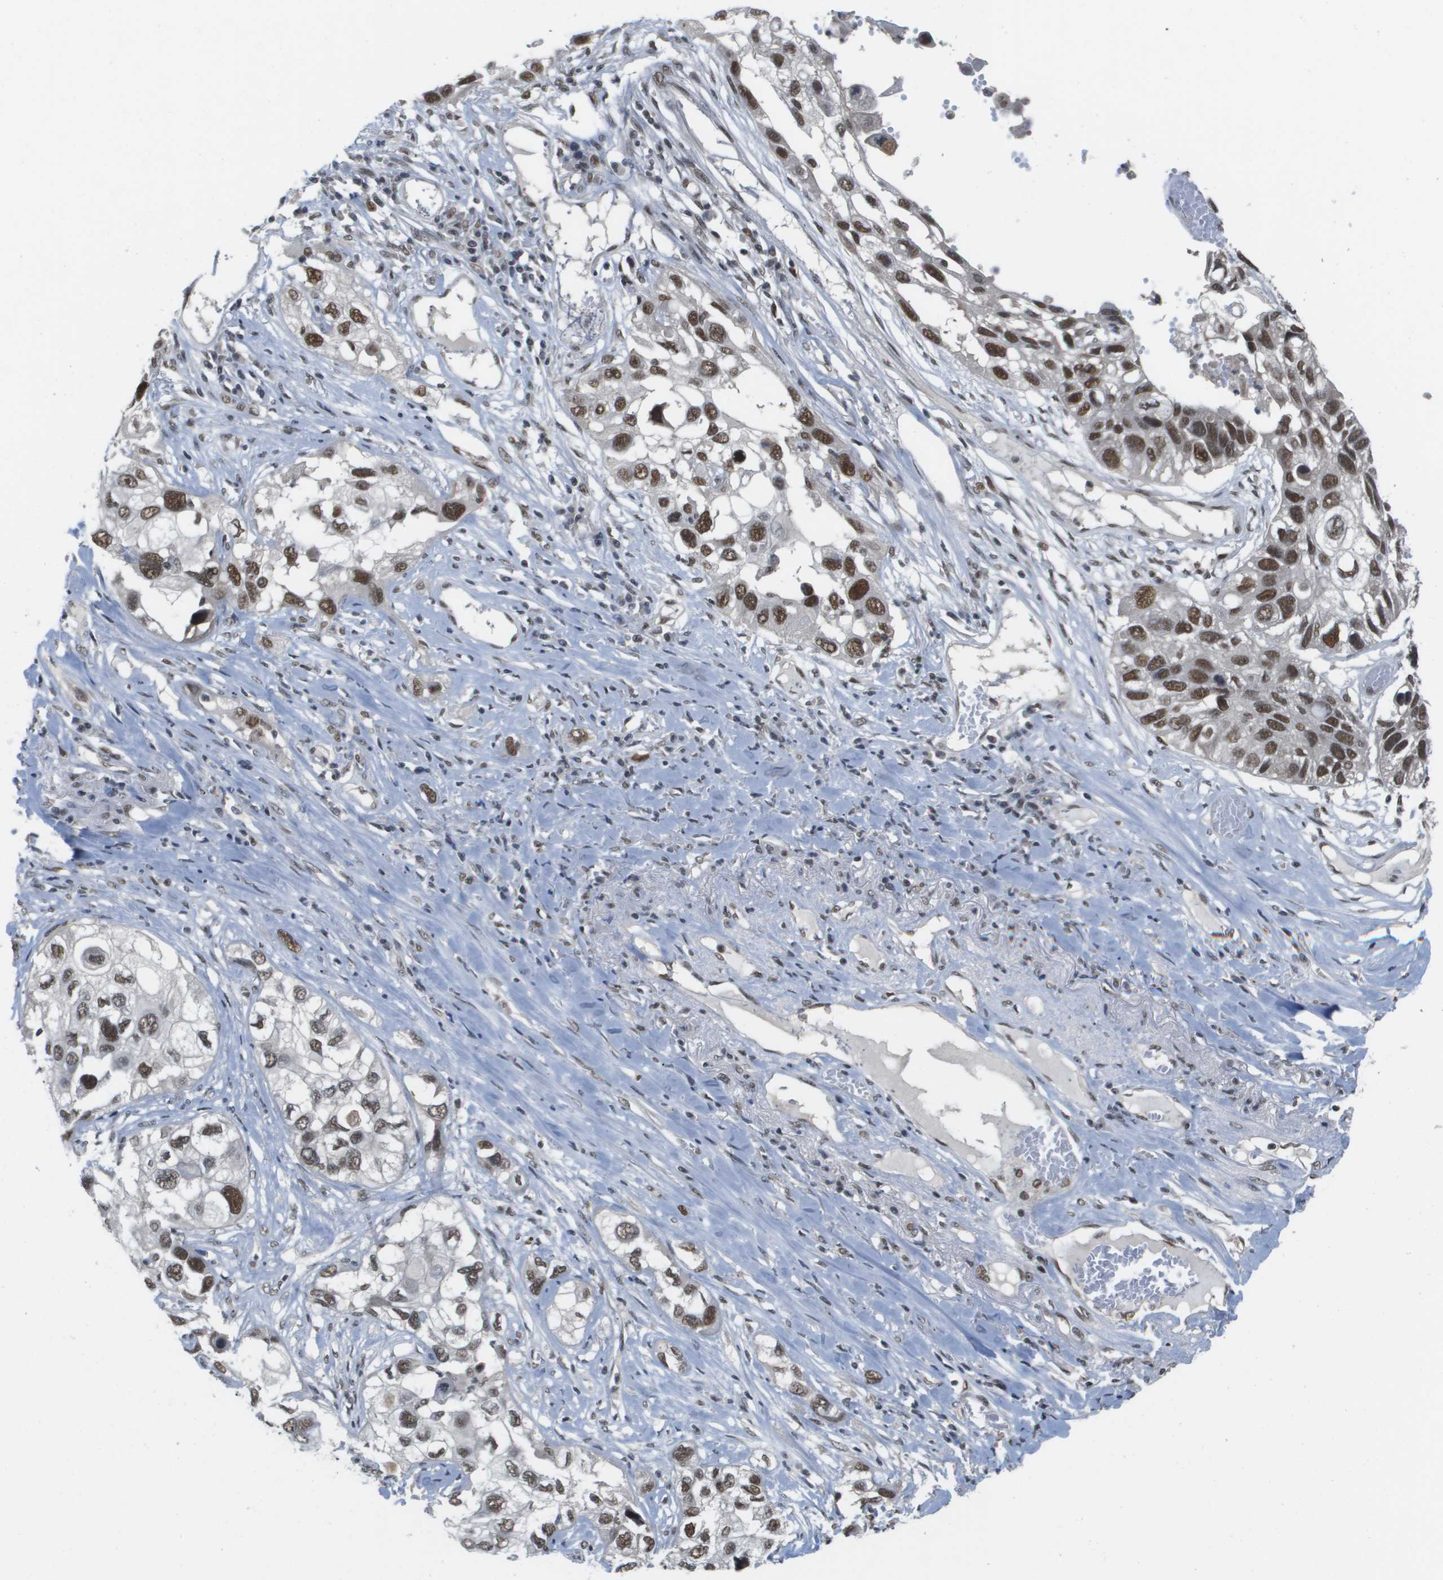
{"staining": {"intensity": "moderate", "quantity": ">75%", "location": "nuclear"}, "tissue": "lung cancer", "cell_type": "Tumor cells", "image_type": "cancer", "snomed": [{"axis": "morphology", "description": "Squamous cell carcinoma, NOS"}, {"axis": "topography", "description": "Lung"}], "caption": "An immunohistochemistry (IHC) micrograph of neoplastic tissue is shown. Protein staining in brown shows moderate nuclear positivity in lung cancer within tumor cells.", "gene": "ISY1", "patient": {"sex": "male", "age": 71}}